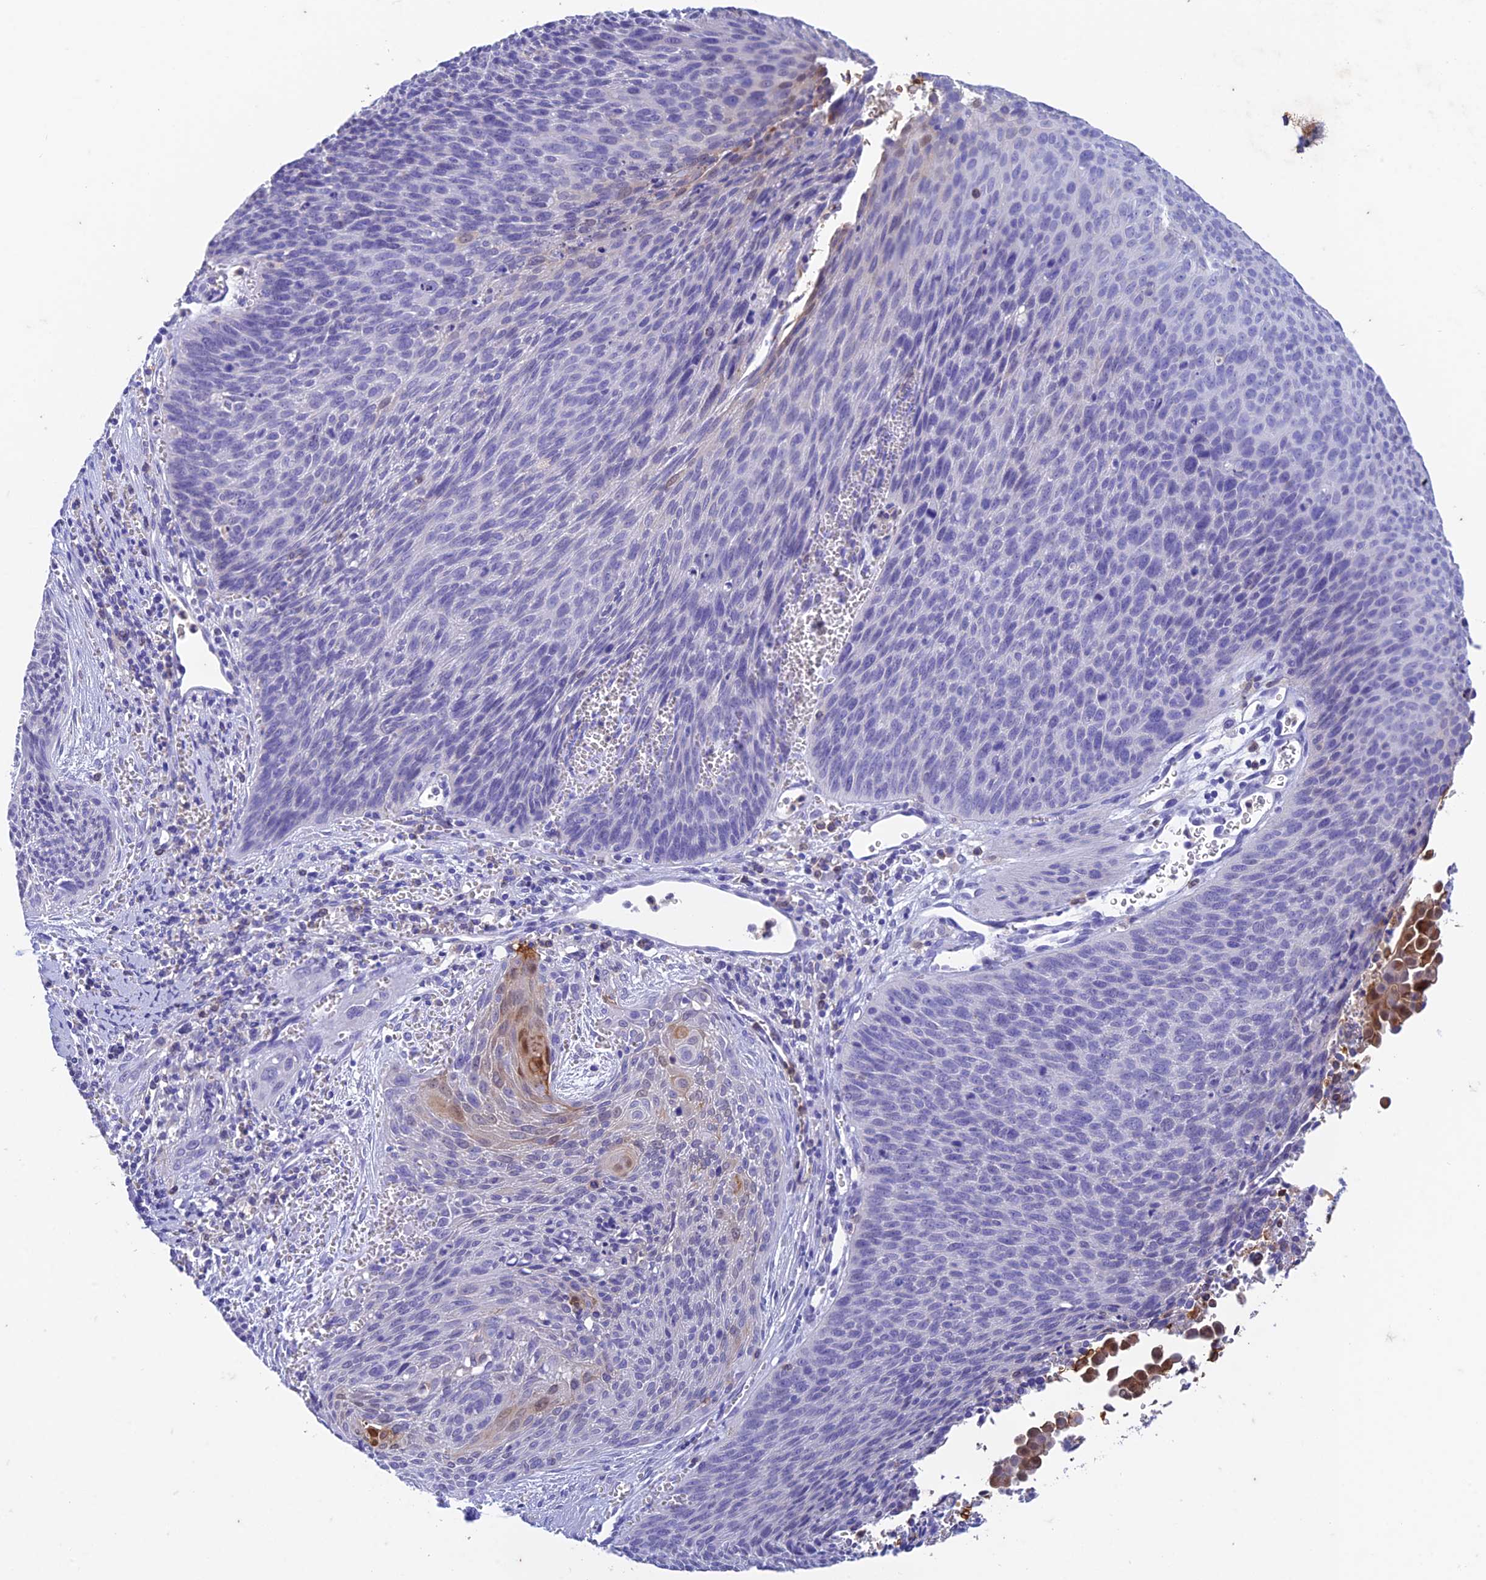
{"staining": {"intensity": "negative", "quantity": "none", "location": "none"}, "tissue": "cervical cancer", "cell_type": "Tumor cells", "image_type": "cancer", "snomed": [{"axis": "morphology", "description": "Squamous cell carcinoma, NOS"}, {"axis": "topography", "description": "Cervix"}], "caption": "Immunohistochemistry (IHC) histopathology image of cervical cancer stained for a protein (brown), which displays no staining in tumor cells. Brightfield microscopy of immunohistochemistry stained with DAB (brown) and hematoxylin (blue), captured at high magnification.", "gene": "FGF7", "patient": {"sex": "female", "age": 55}}